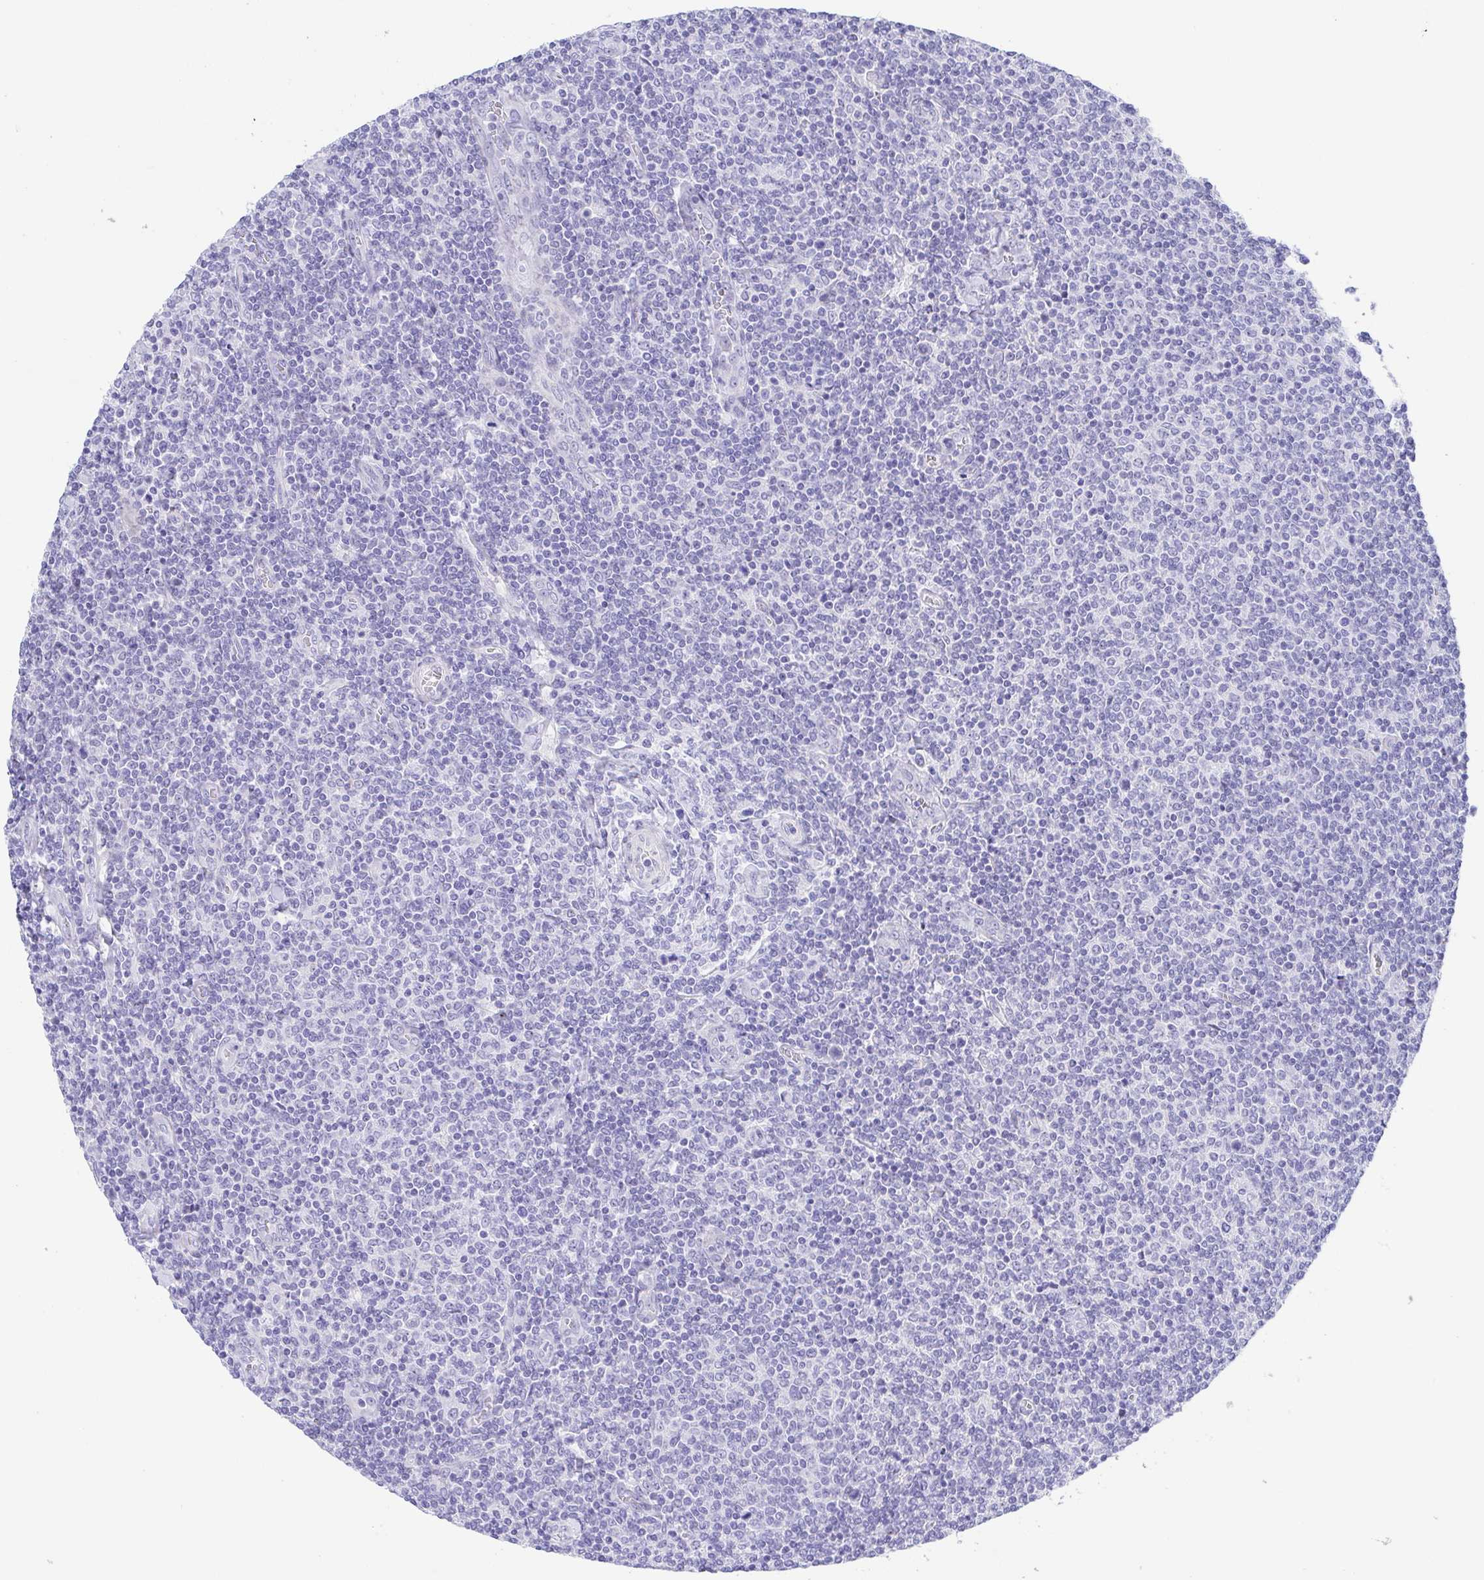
{"staining": {"intensity": "negative", "quantity": "none", "location": "none"}, "tissue": "lymphoma", "cell_type": "Tumor cells", "image_type": "cancer", "snomed": [{"axis": "morphology", "description": "Malignant lymphoma, non-Hodgkin's type, Low grade"}, {"axis": "topography", "description": "Lymph node"}], "caption": "Human low-grade malignant lymphoma, non-Hodgkin's type stained for a protein using immunohistochemistry (IHC) displays no expression in tumor cells.", "gene": "MUCL3", "patient": {"sex": "male", "age": 52}}